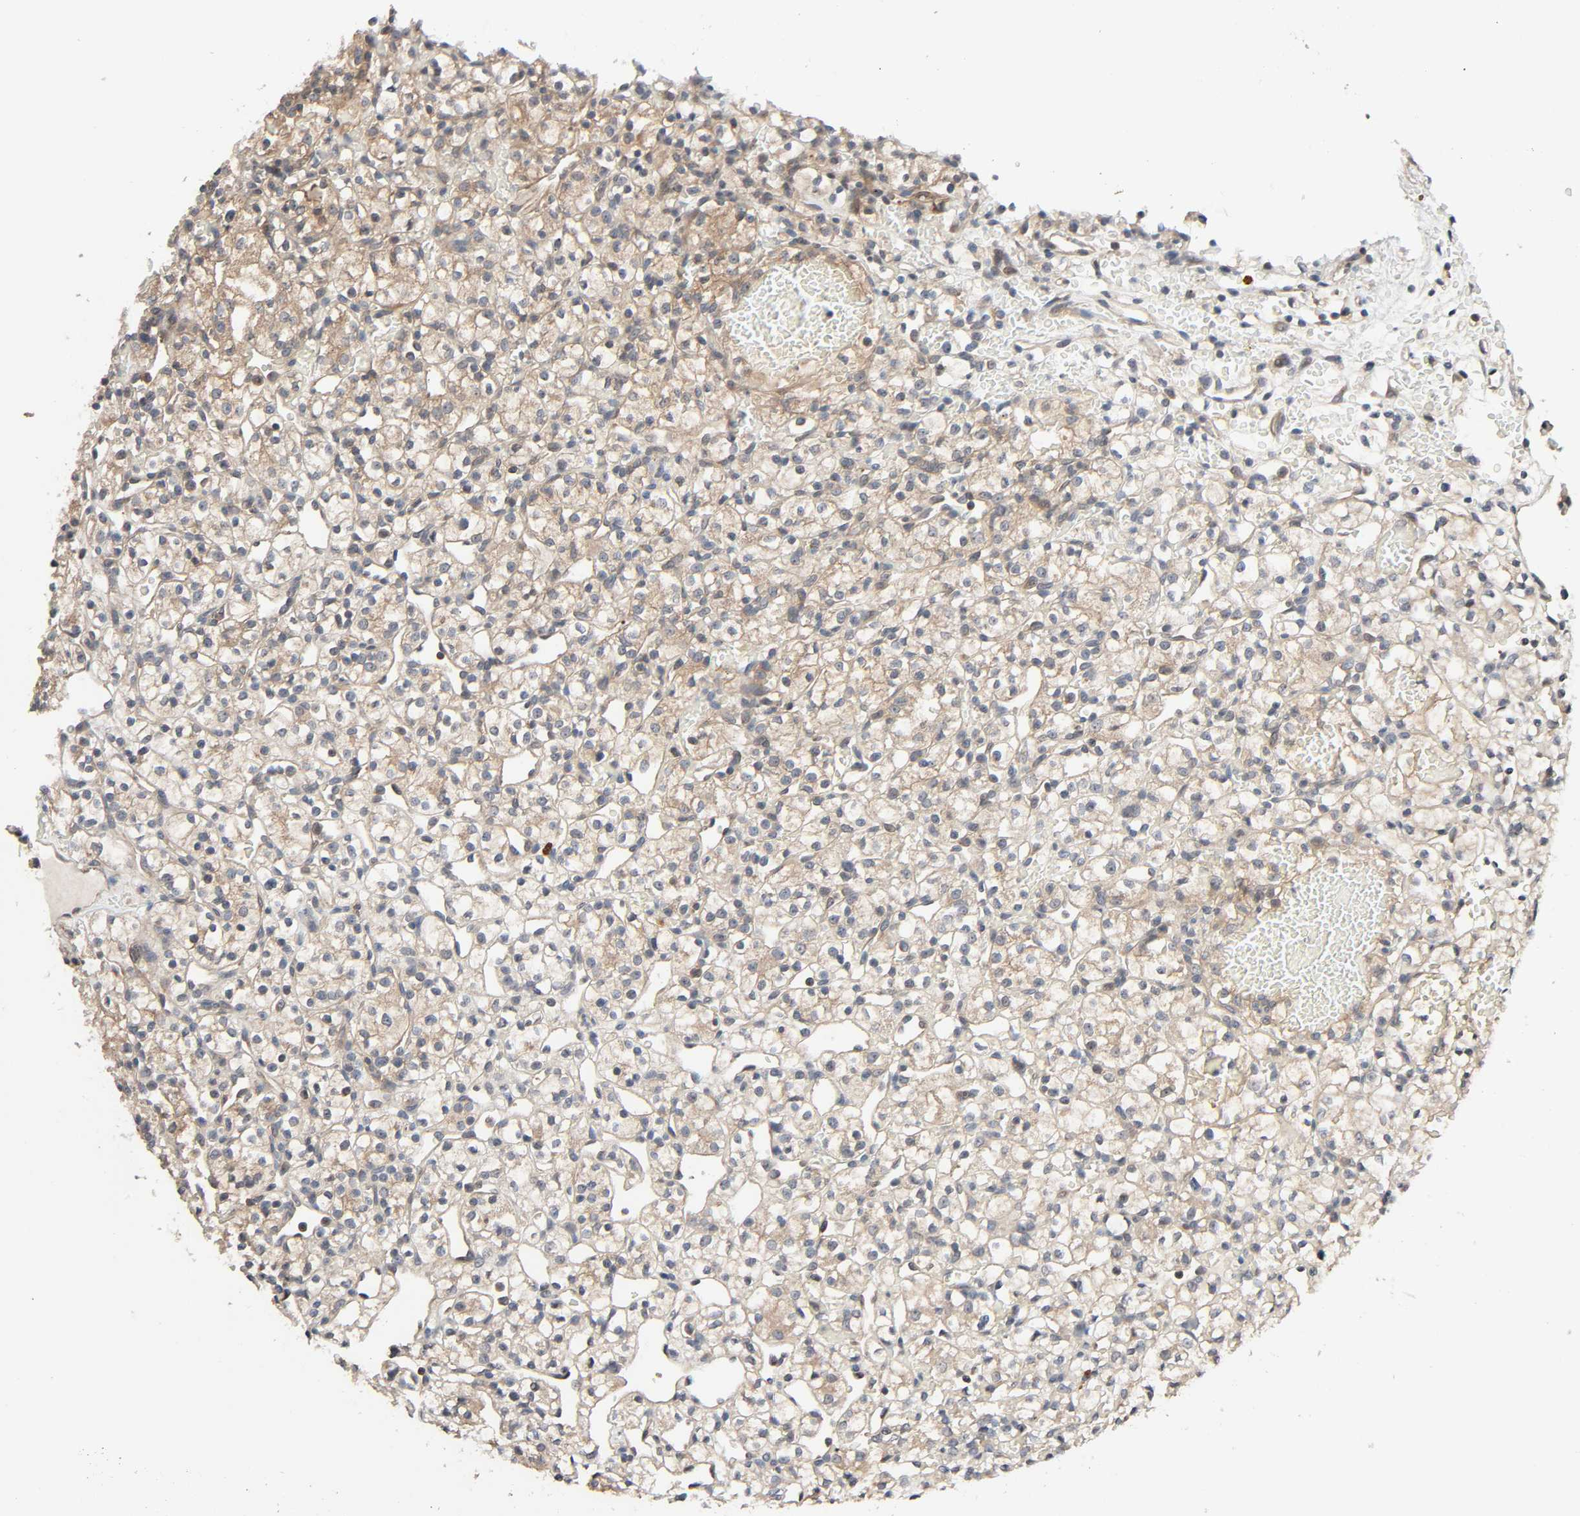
{"staining": {"intensity": "weak", "quantity": ">75%", "location": "cytoplasmic/membranous"}, "tissue": "renal cancer", "cell_type": "Tumor cells", "image_type": "cancer", "snomed": [{"axis": "morphology", "description": "Adenocarcinoma, NOS"}, {"axis": "topography", "description": "Kidney"}], "caption": "A micrograph of human adenocarcinoma (renal) stained for a protein exhibits weak cytoplasmic/membranous brown staining in tumor cells. Using DAB (3,3'-diaminobenzidine) (brown) and hematoxylin (blue) stains, captured at high magnification using brightfield microscopy.", "gene": "PPP2R1B", "patient": {"sex": "female", "age": 60}}